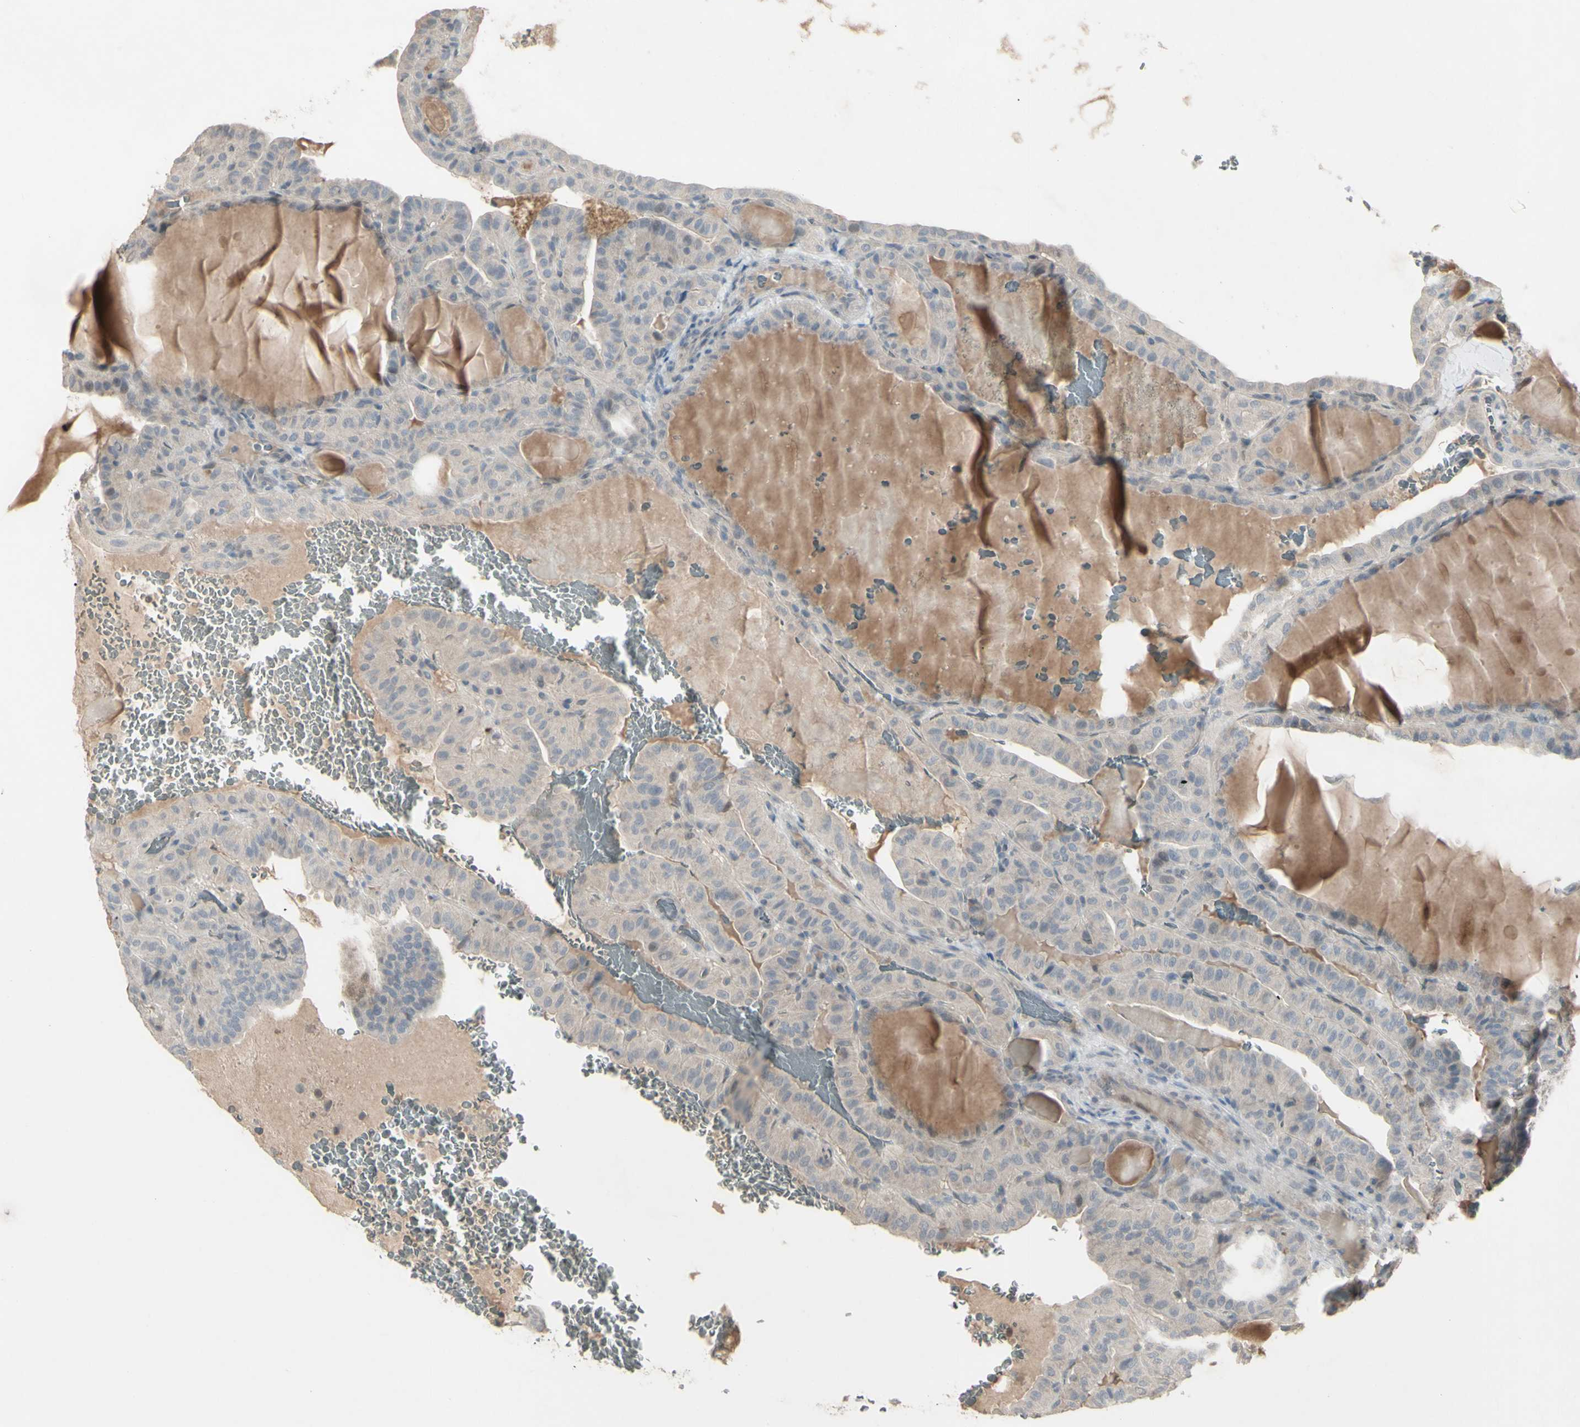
{"staining": {"intensity": "weak", "quantity": ">75%", "location": "cytoplasmic/membranous"}, "tissue": "thyroid cancer", "cell_type": "Tumor cells", "image_type": "cancer", "snomed": [{"axis": "morphology", "description": "Papillary adenocarcinoma, NOS"}, {"axis": "topography", "description": "Thyroid gland"}], "caption": "Weak cytoplasmic/membranous staining is identified in approximately >75% of tumor cells in thyroid papillary adenocarcinoma.", "gene": "PIAS4", "patient": {"sex": "male", "age": 77}}